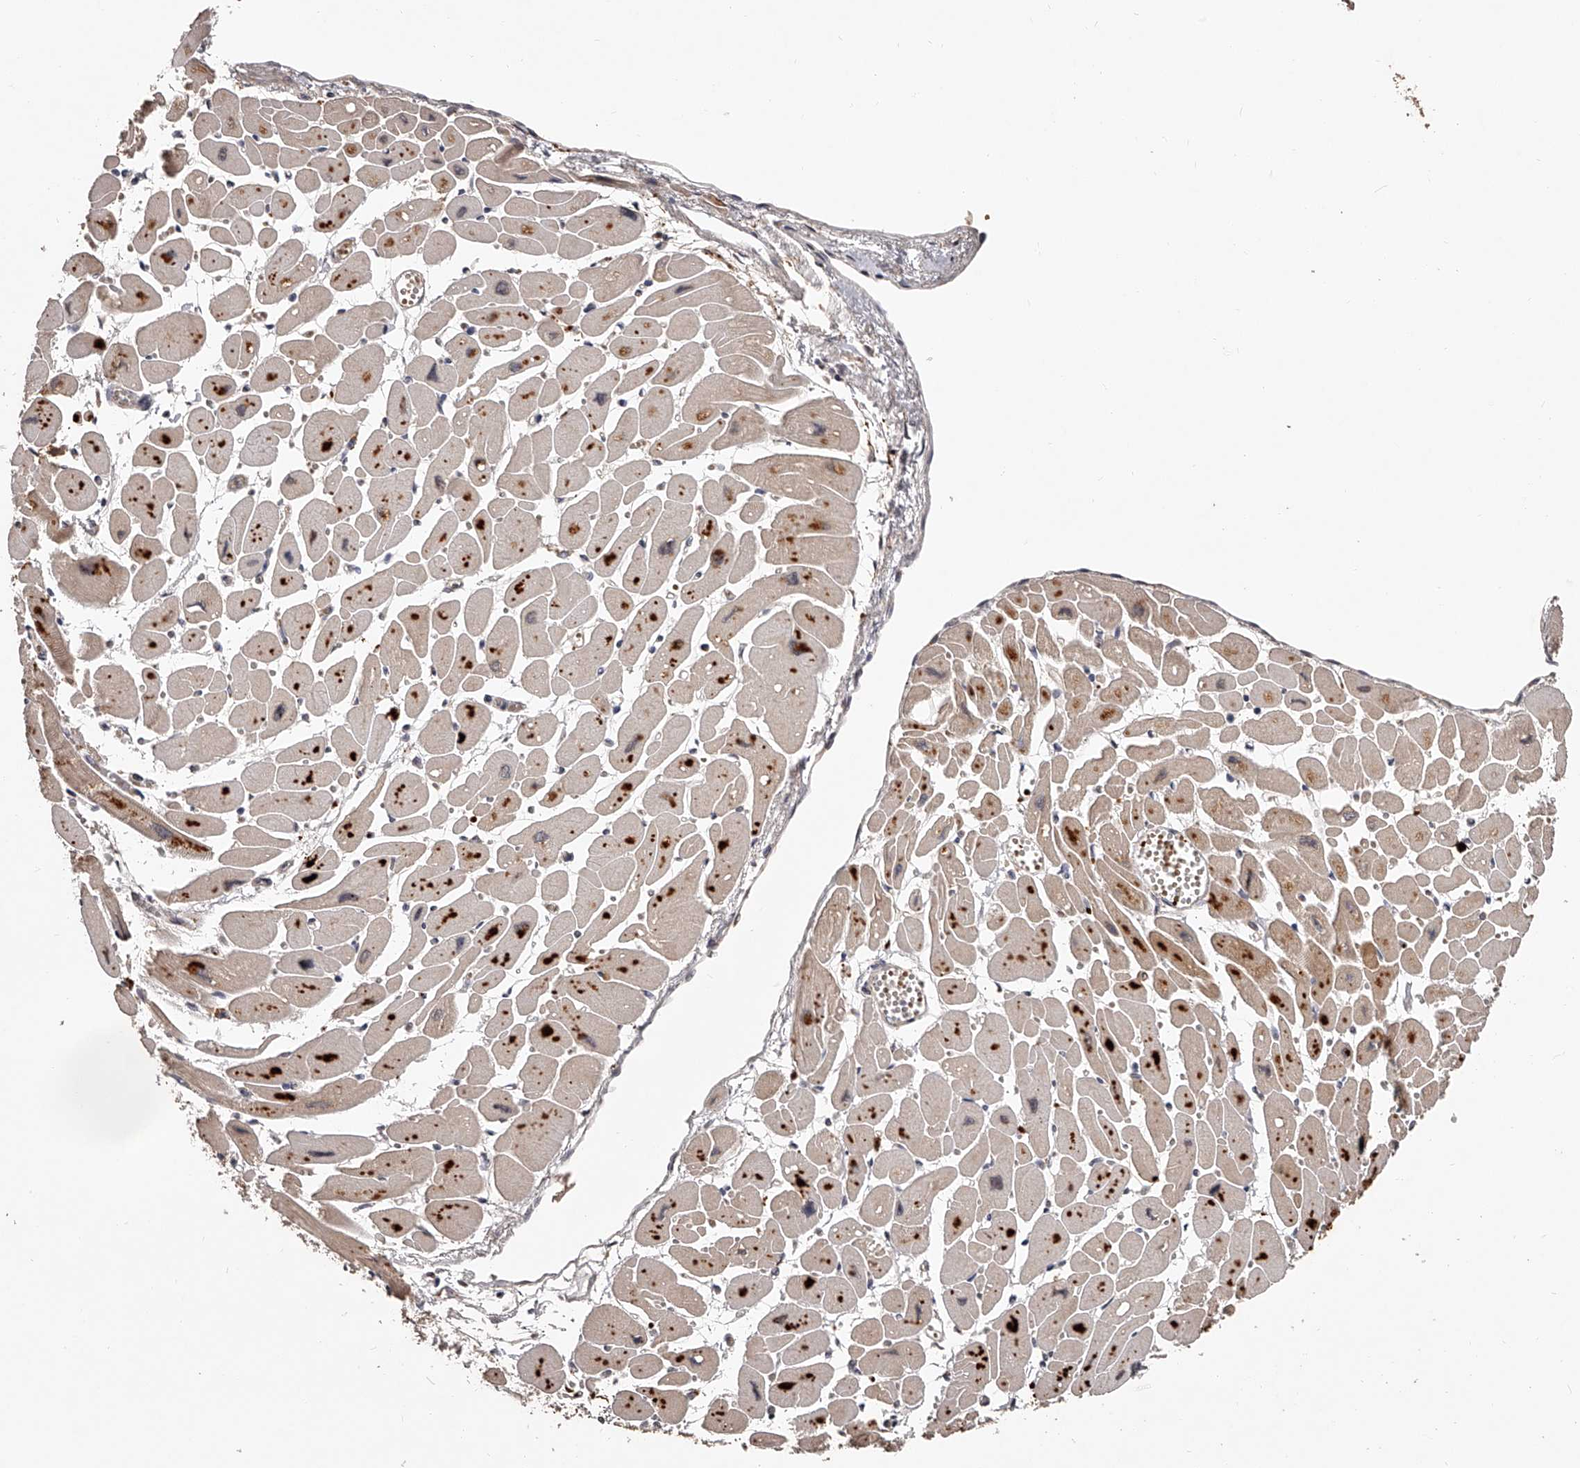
{"staining": {"intensity": "moderate", "quantity": "25%-75%", "location": "cytoplasmic/membranous"}, "tissue": "heart muscle", "cell_type": "Cardiomyocytes", "image_type": "normal", "snomed": [{"axis": "morphology", "description": "Normal tissue, NOS"}, {"axis": "topography", "description": "Heart"}], "caption": "Immunohistochemistry photomicrograph of unremarkable heart muscle: heart muscle stained using IHC exhibits medium levels of moderate protein expression localized specifically in the cytoplasmic/membranous of cardiomyocytes, appearing as a cytoplasmic/membranous brown color.", "gene": "URGCP", "patient": {"sex": "female", "age": 54}}